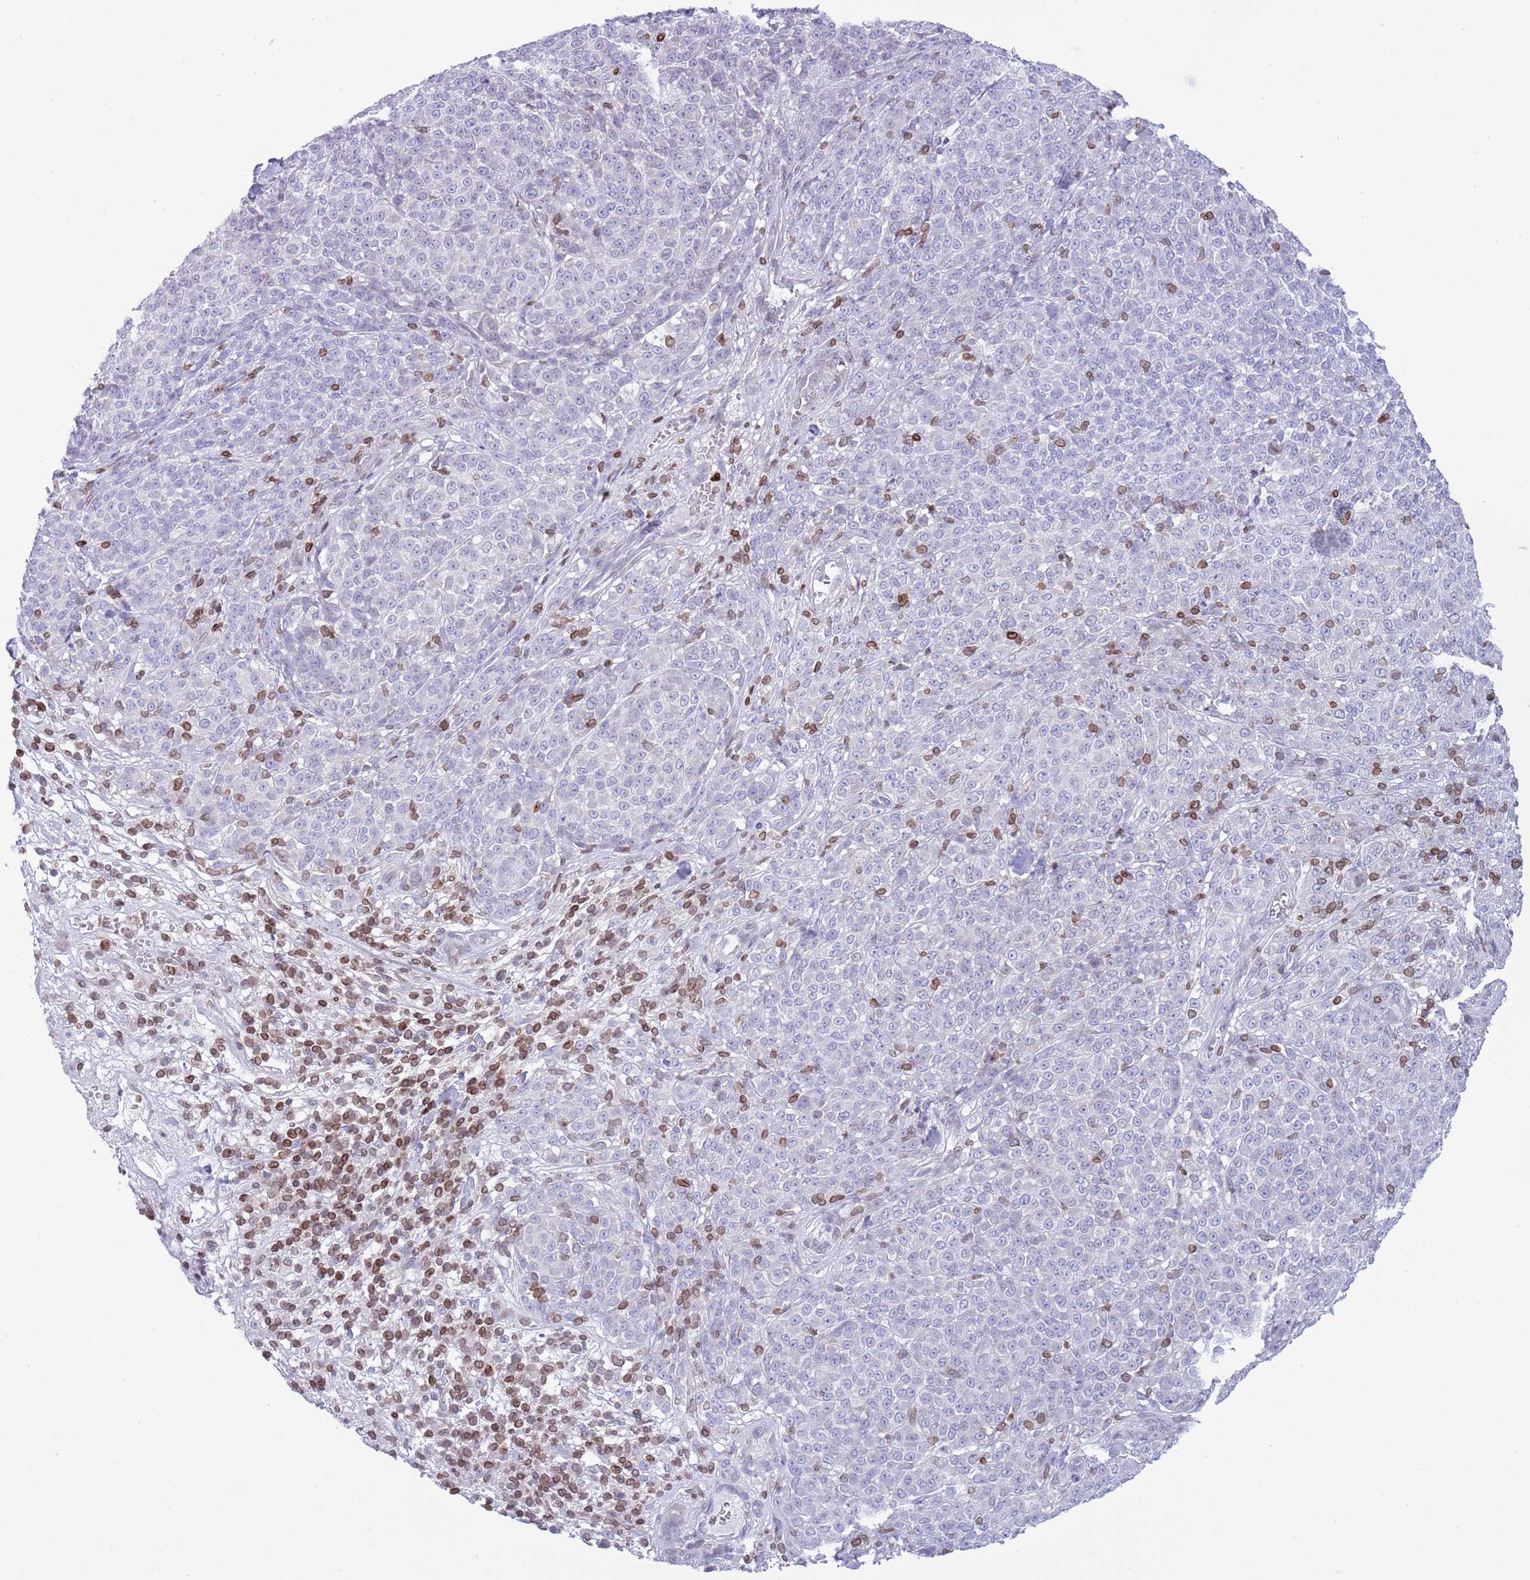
{"staining": {"intensity": "negative", "quantity": "none", "location": "none"}, "tissue": "melanoma", "cell_type": "Tumor cells", "image_type": "cancer", "snomed": [{"axis": "morphology", "description": "Normal tissue, NOS"}, {"axis": "morphology", "description": "Malignant melanoma, NOS"}, {"axis": "topography", "description": "Skin"}], "caption": "IHC of human melanoma shows no staining in tumor cells.", "gene": "LBR", "patient": {"sex": "female", "age": 34}}